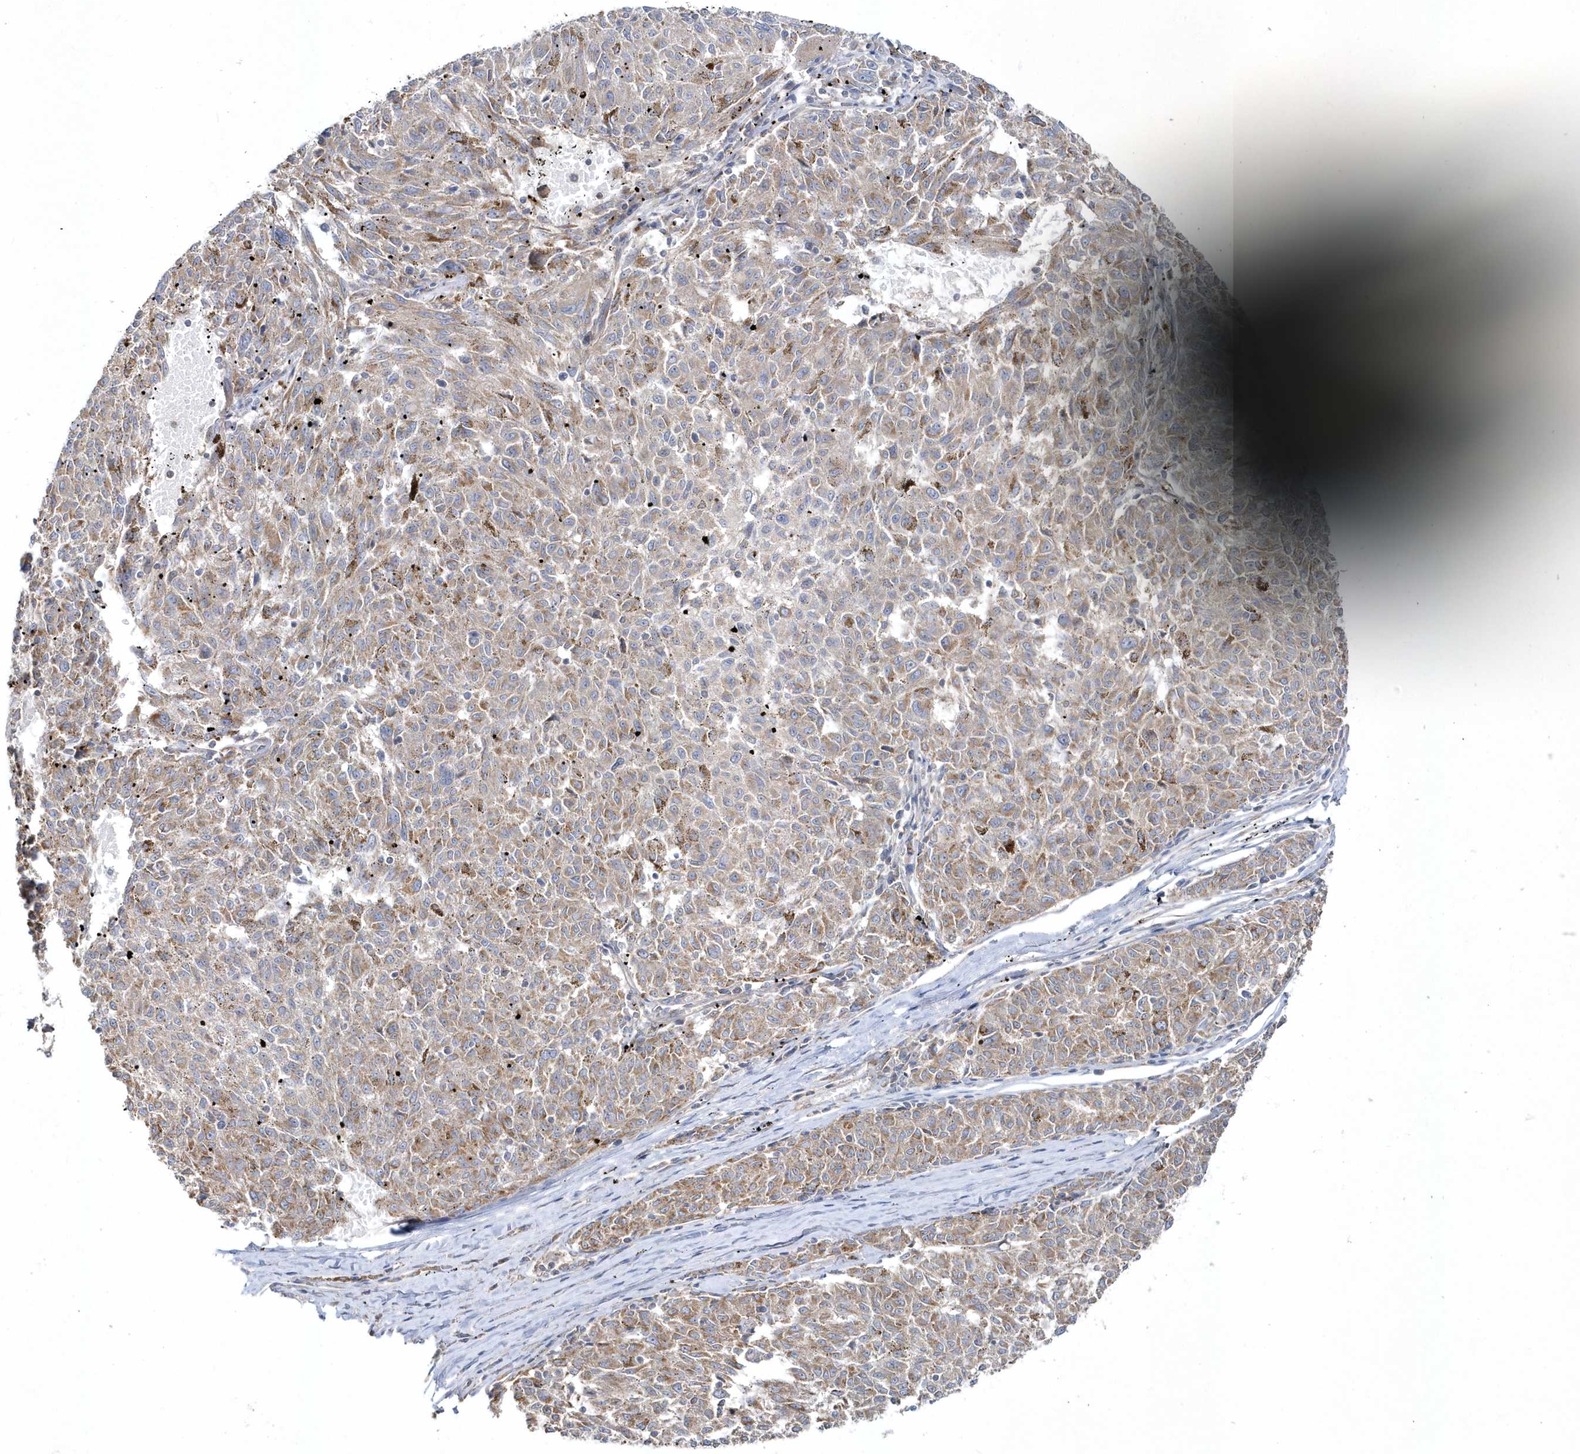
{"staining": {"intensity": "moderate", "quantity": "25%-75%", "location": "cytoplasmic/membranous"}, "tissue": "melanoma", "cell_type": "Tumor cells", "image_type": "cancer", "snomed": [{"axis": "morphology", "description": "Malignant melanoma, NOS"}, {"axis": "topography", "description": "Skin"}], "caption": "Protein staining of melanoma tissue reveals moderate cytoplasmic/membranous positivity in about 25%-75% of tumor cells.", "gene": "LEXM", "patient": {"sex": "female", "age": 72}}